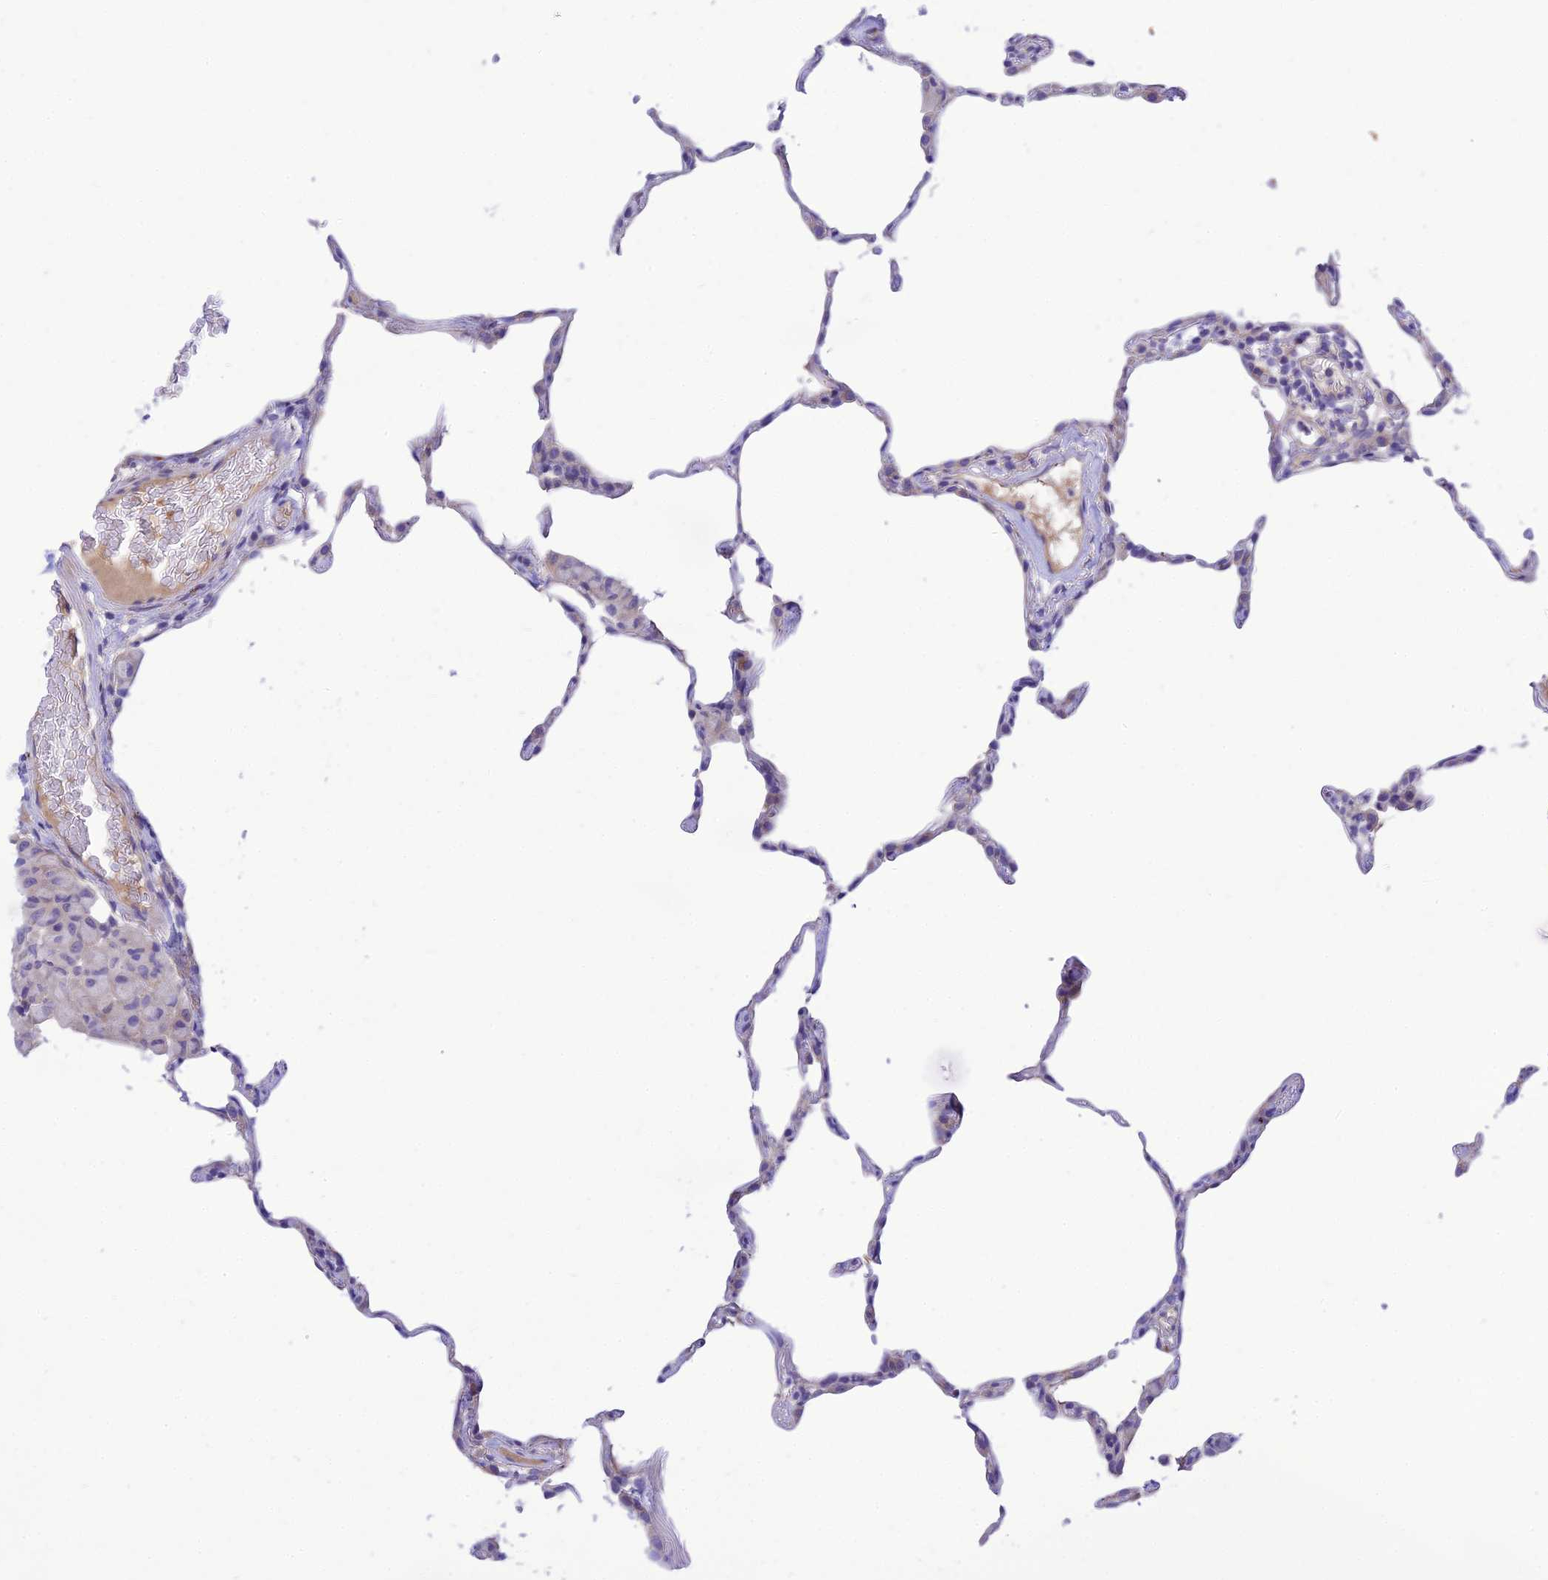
{"staining": {"intensity": "negative", "quantity": "none", "location": "none"}, "tissue": "lung", "cell_type": "Alveolar cells", "image_type": "normal", "snomed": [{"axis": "morphology", "description": "Normal tissue, NOS"}, {"axis": "topography", "description": "Lung"}], "caption": "Immunohistochemistry (IHC) image of unremarkable human lung stained for a protein (brown), which reveals no staining in alveolar cells. The staining was performed using DAB (3,3'-diaminobenzidine) to visualize the protein expression in brown, while the nuclei were stained in blue with hematoxylin (Magnification: 20x).", "gene": "CCDC157", "patient": {"sex": "female", "age": 57}}